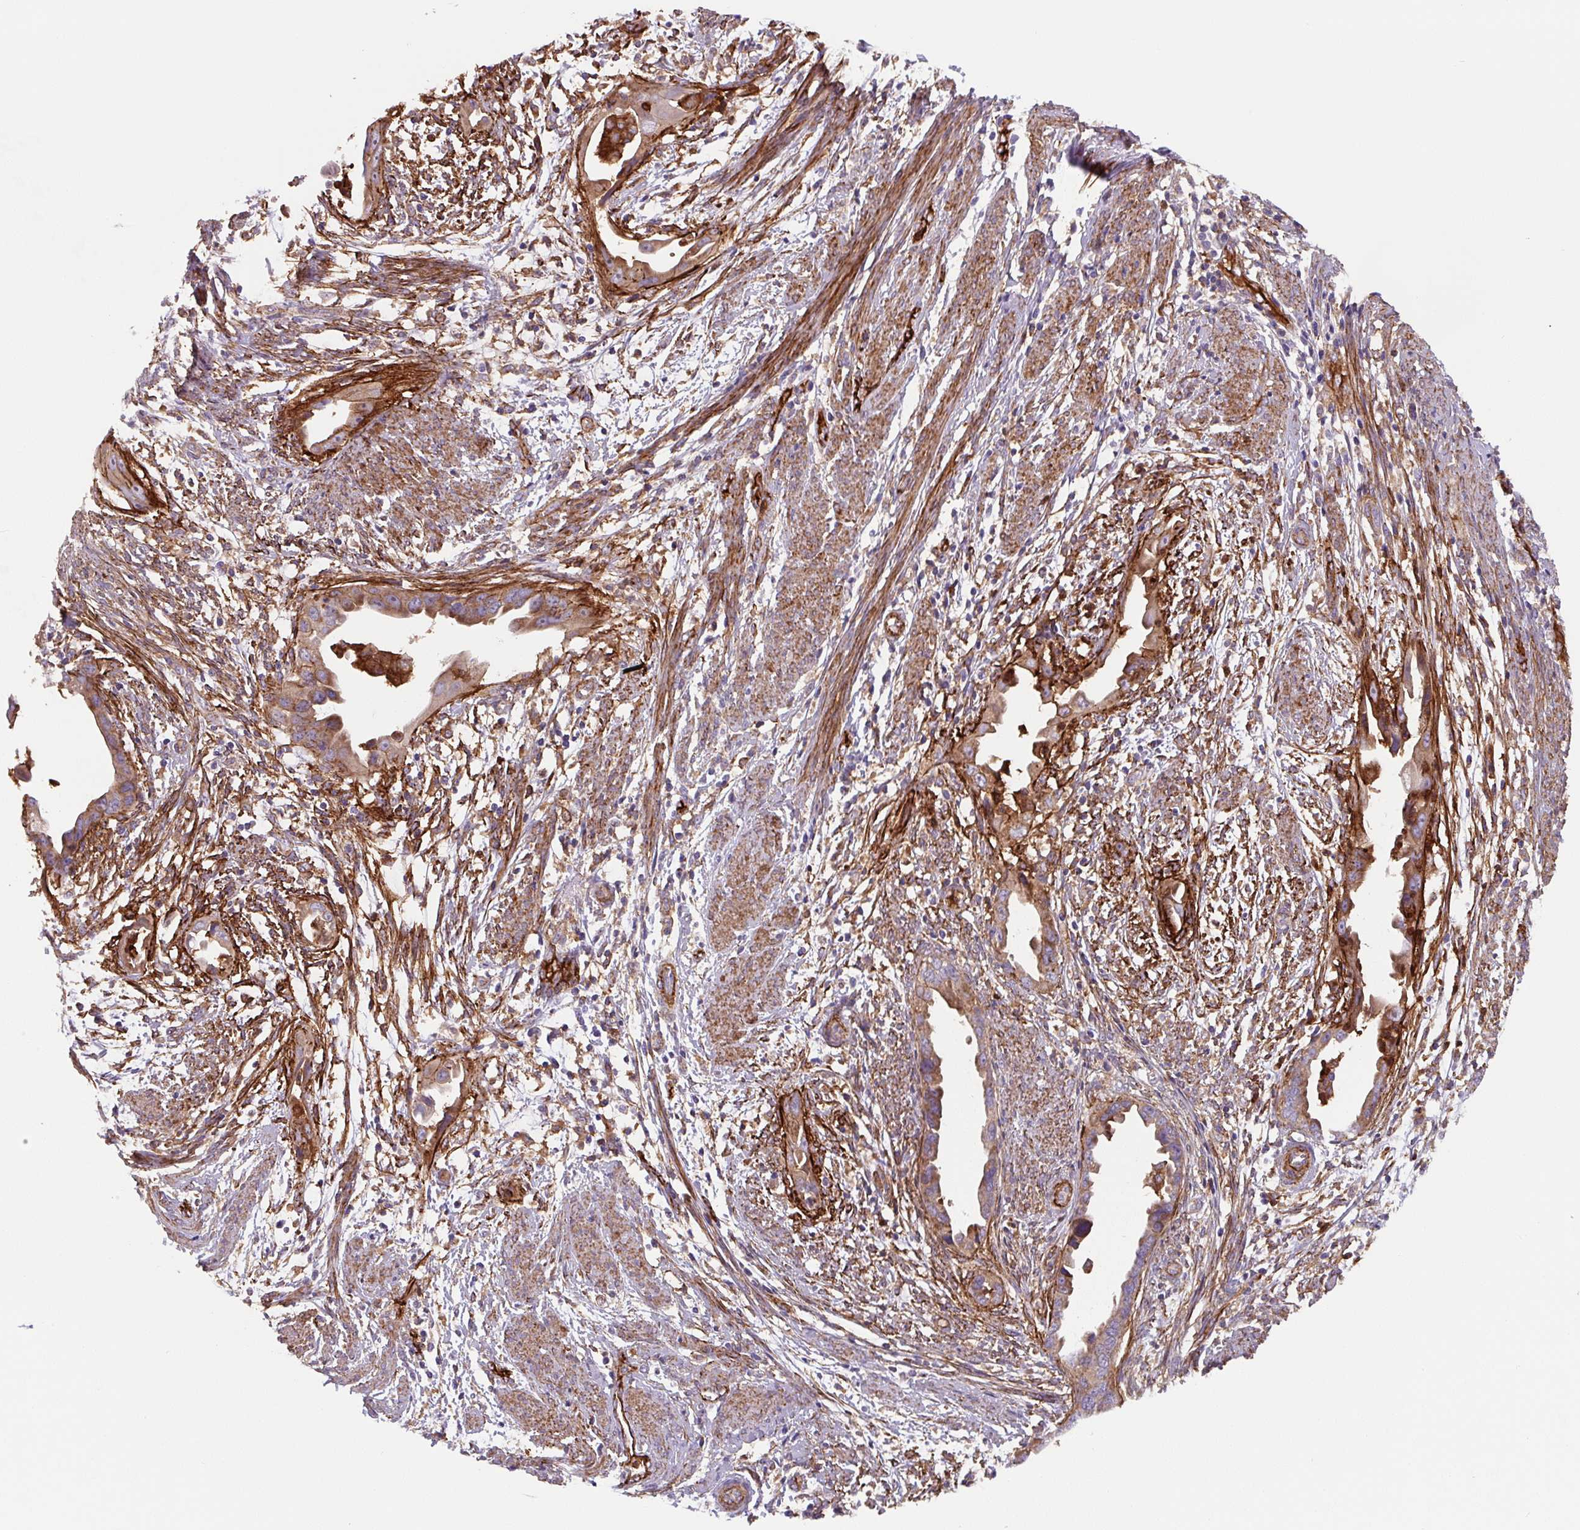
{"staining": {"intensity": "moderate", "quantity": ">75%", "location": "cytoplasmic/membranous"}, "tissue": "endometrial cancer", "cell_type": "Tumor cells", "image_type": "cancer", "snomed": [{"axis": "morphology", "description": "Adenocarcinoma, NOS"}, {"axis": "topography", "description": "Endometrium"}], "caption": "An immunohistochemistry photomicrograph of neoplastic tissue is shown. Protein staining in brown labels moderate cytoplasmic/membranous positivity in endometrial adenocarcinoma within tumor cells.", "gene": "DHFR2", "patient": {"sex": "female", "age": 57}}